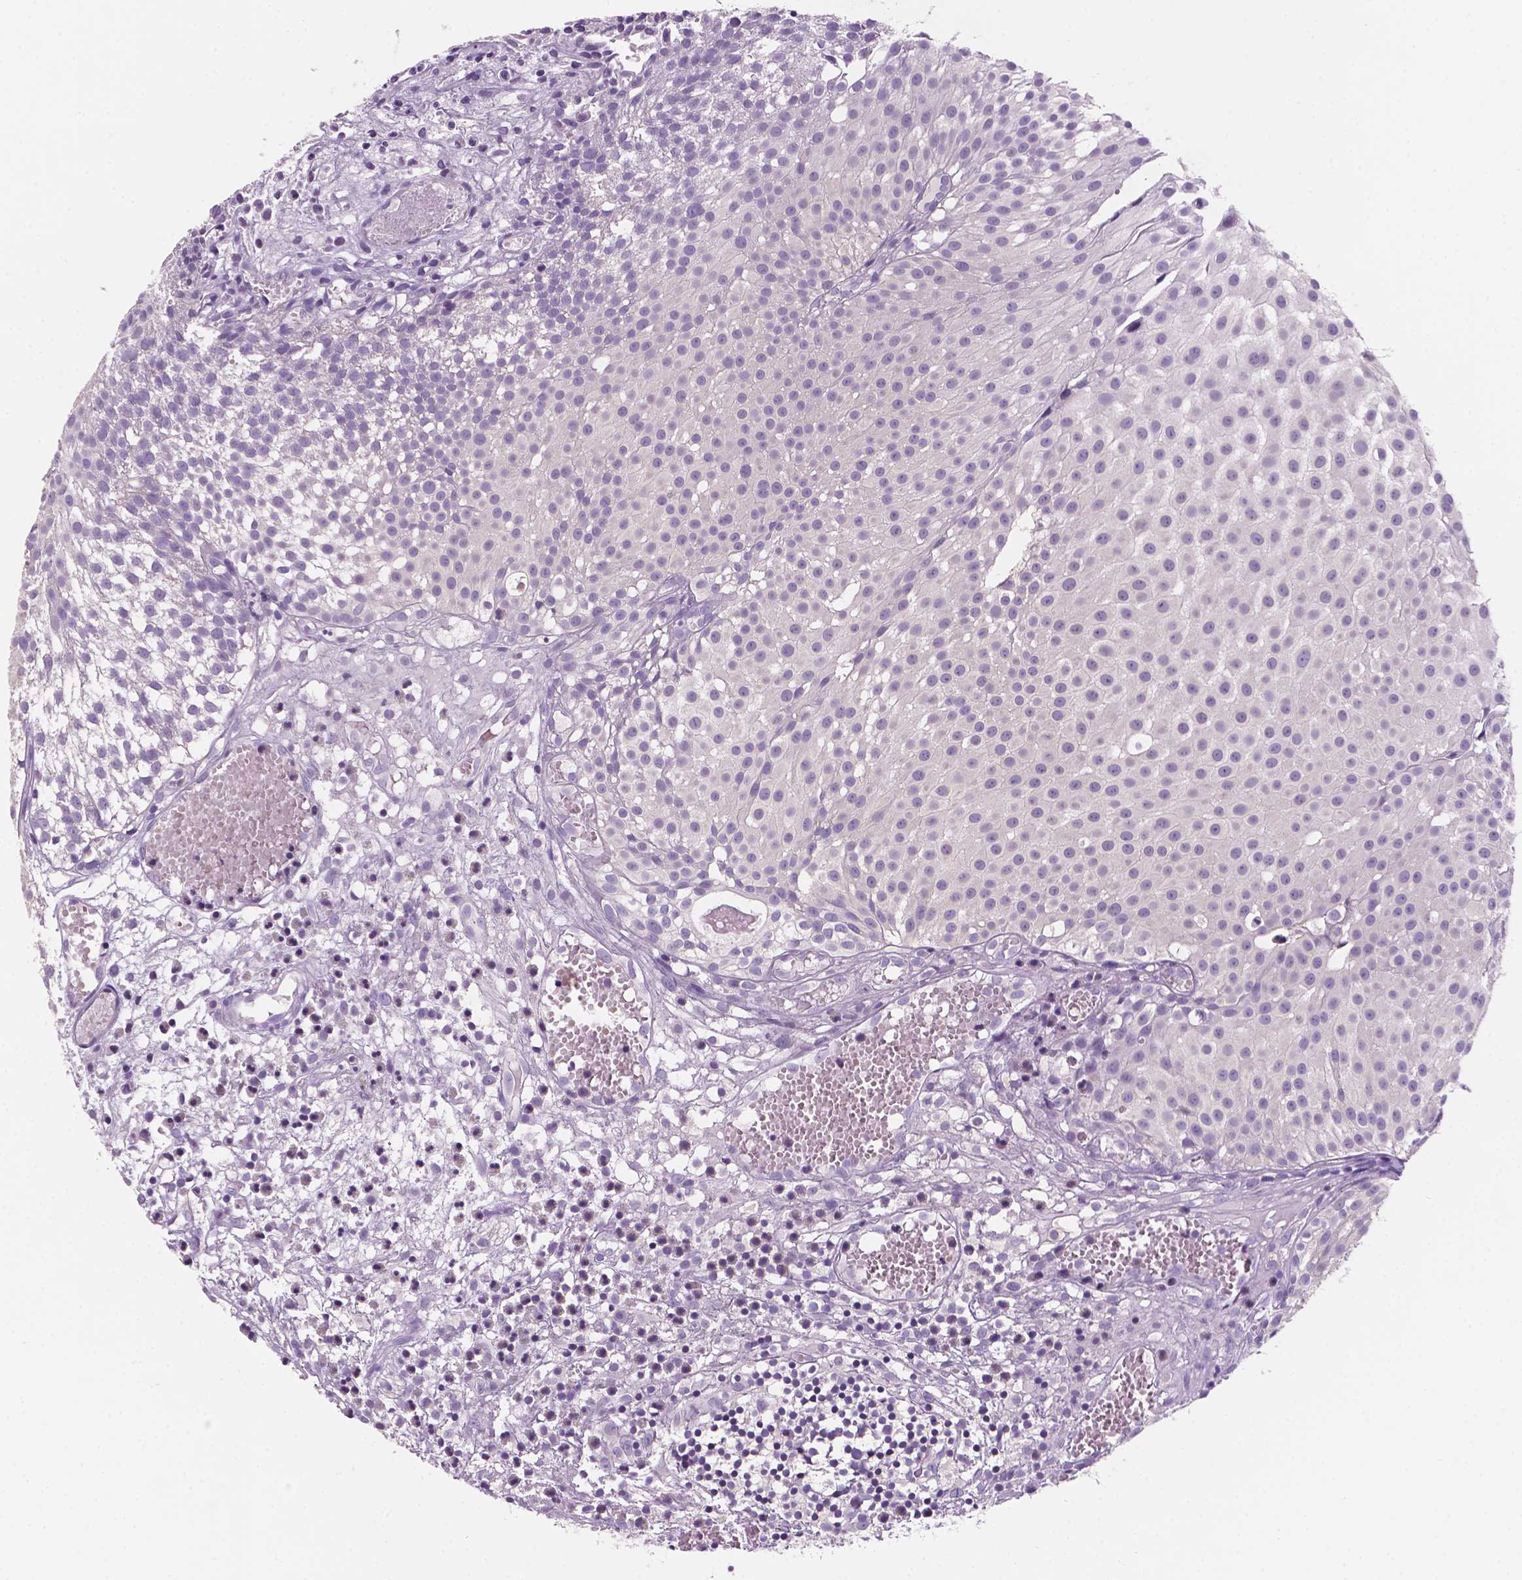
{"staining": {"intensity": "negative", "quantity": "none", "location": "none"}, "tissue": "urothelial cancer", "cell_type": "Tumor cells", "image_type": "cancer", "snomed": [{"axis": "morphology", "description": "Urothelial carcinoma, Low grade"}, {"axis": "topography", "description": "Urinary bladder"}], "caption": "The image shows no significant expression in tumor cells of urothelial cancer.", "gene": "SBSN", "patient": {"sex": "male", "age": 79}}